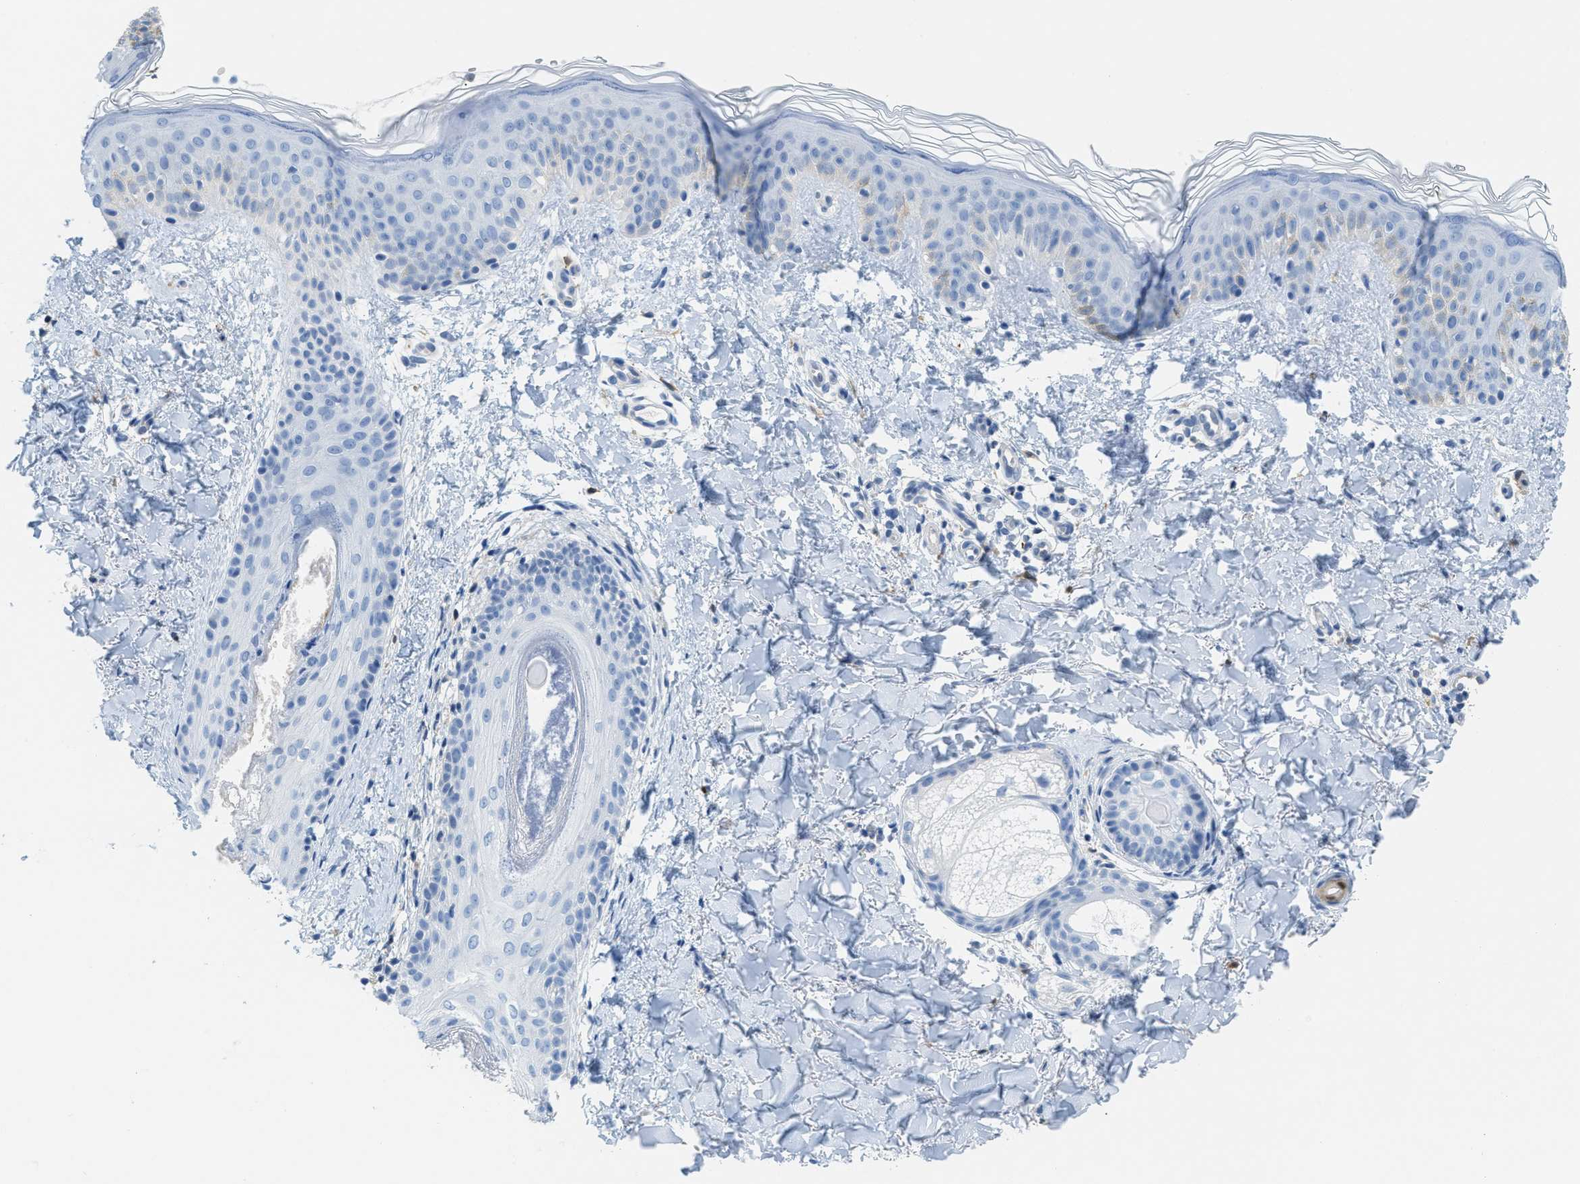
{"staining": {"intensity": "negative", "quantity": "none", "location": "none"}, "tissue": "skin", "cell_type": "Fibroblasts", "image_type": "normal", "snomed": [{"axis": "morphology", "description": "Normal tissue, NOS"}, {"axis": "topography", "description": "Skin"}], "caption": "An immunohistochemistry photomicrograph of unremarkable skin is shown. There is no staining in fibroblasts of skin.", "gene": "SERPINB1", "patient": {"sex": "male", "age": 40}}